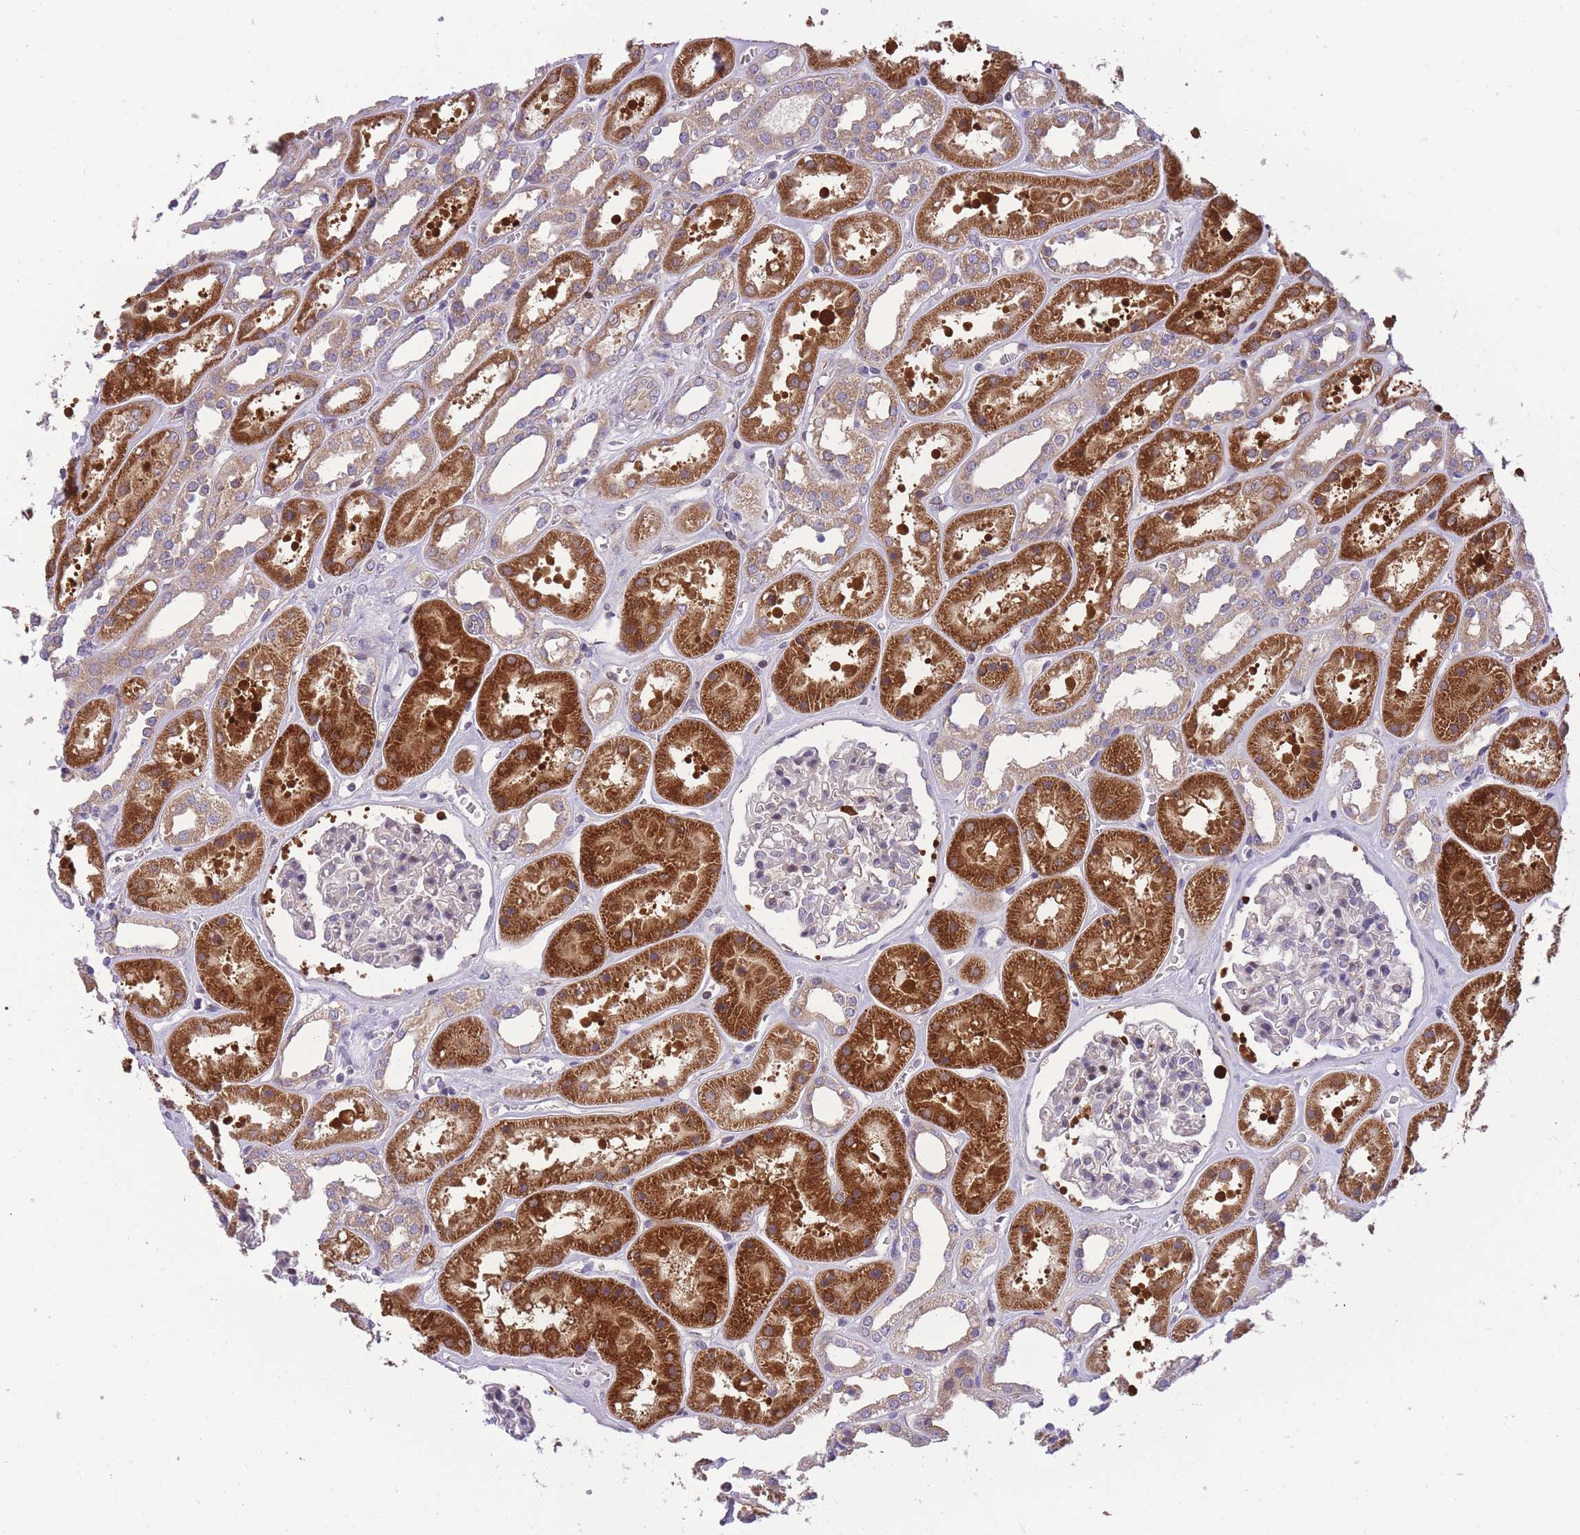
{"staining": {"intensity": "negative", "quantity": "none", "location": "none"}, "tissue": "kidney", "cell_type": "Cells in glomeruli", "image_type": "normal", "snomed": [{"axis": "morphology", "description": "Normal tissue, NOS"}, {"axis": "topography", "description": "Kidney"}], "caption": "Immunohistochemistry (IHC) photomicrograph of benign kidney: kidney stained with DAB displays no significant protein expression in cells in glomeruli.", "gene": "CRYGN", "patient": {"sex": "female", "age": 41}}